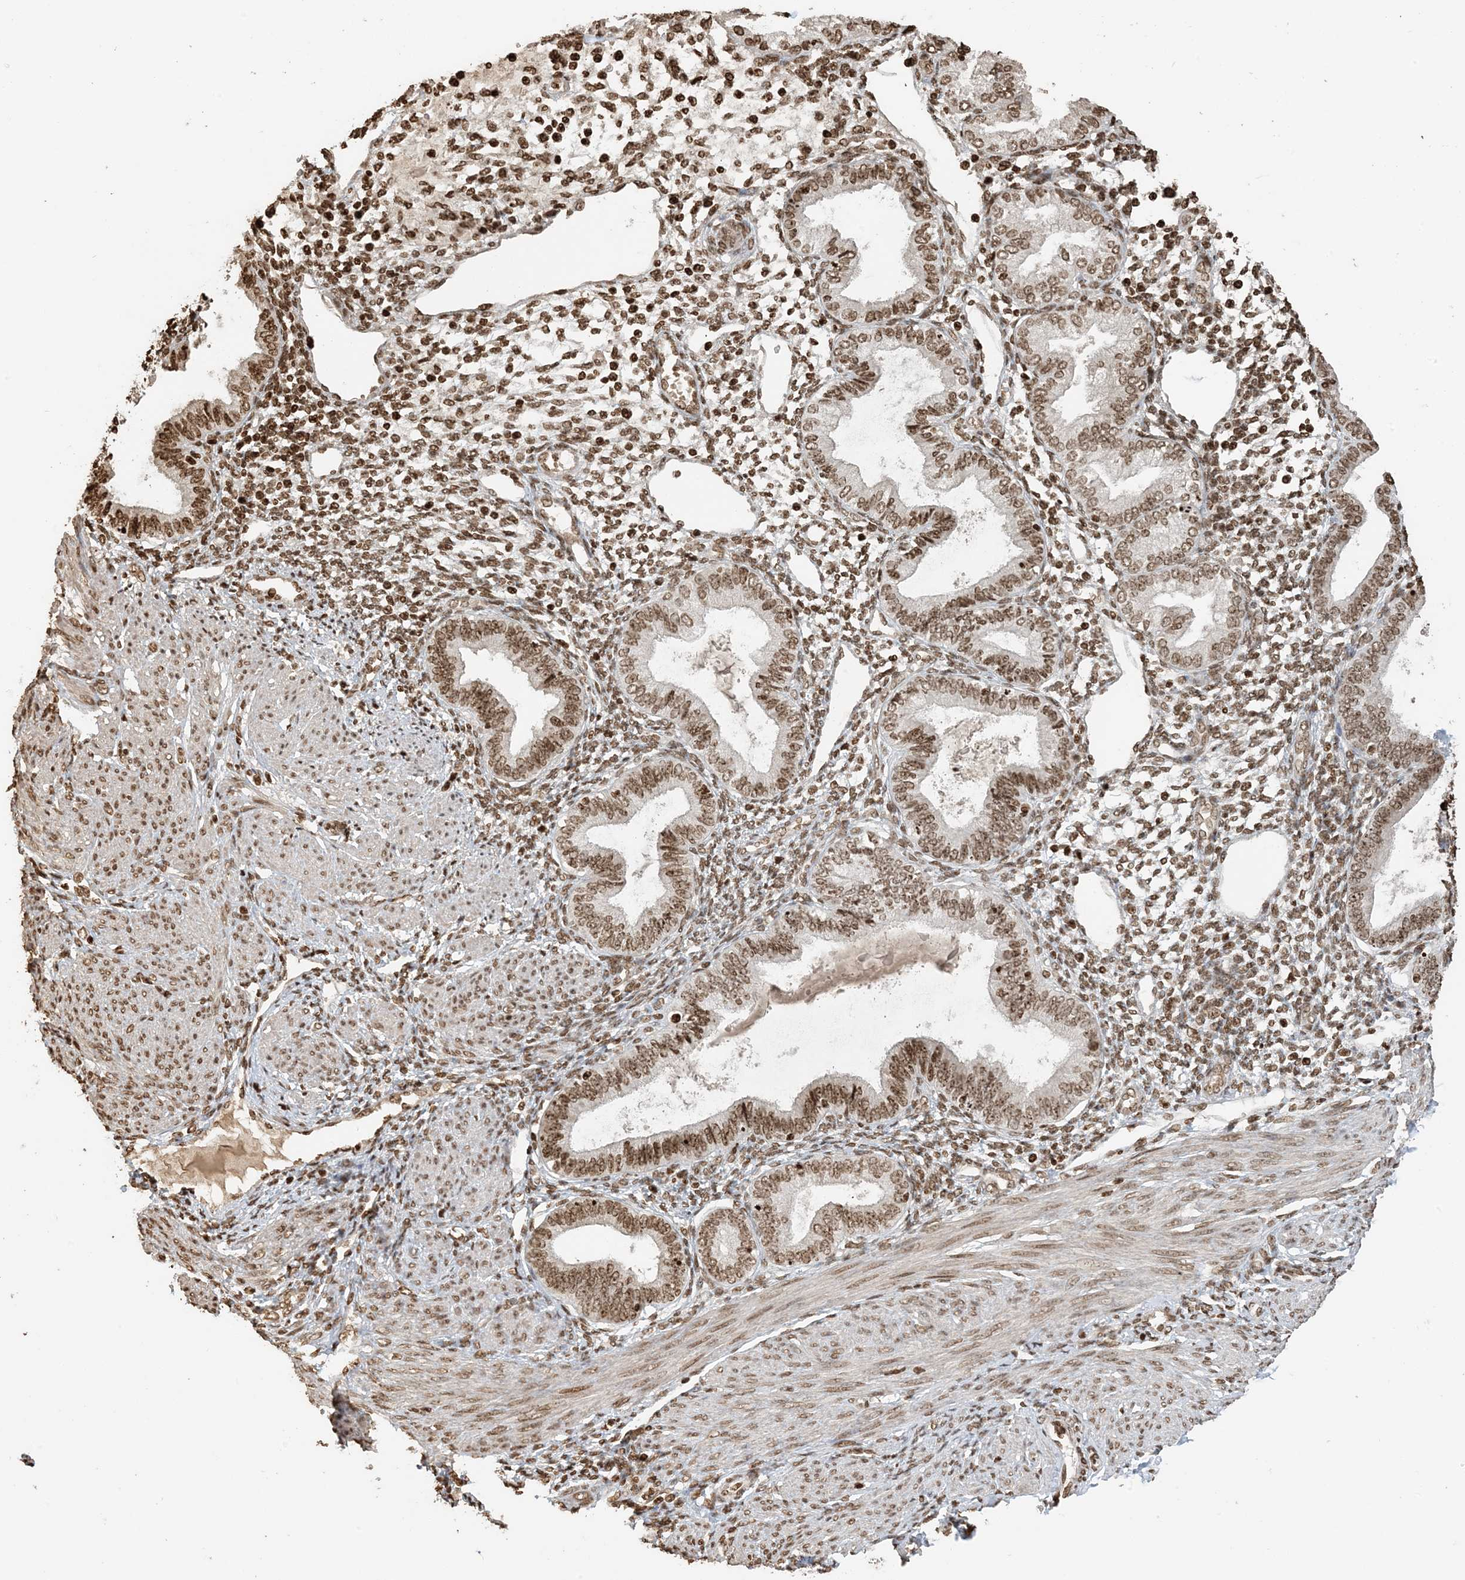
{"staining": {"intensity": "moderate", "quantity": ">75%", "location": "nuclear"}, "tissue": "endometrium", "cell_type": "Cells in endometrial stroma", "image_type": "normal", "snomed": [{"axis": "morphology", "description": "Normal tissue, NOS"}, {"axis": "topography", "description": "Endometrium"}], "caption": "High-magnification brightfield microscopy of normal endometrium stained with DAB (brown) and counterstained with hematoxylin (blue). cells in endometrial stroma exhibit moderate nuclear positivity is identified in about>75% of cells. (DAB (3,3'-diaminobenzidine) IHC with brightfield microscopy, high magnification).", "gene": "H3", "patient": {"sex": "female", "age": 53}}